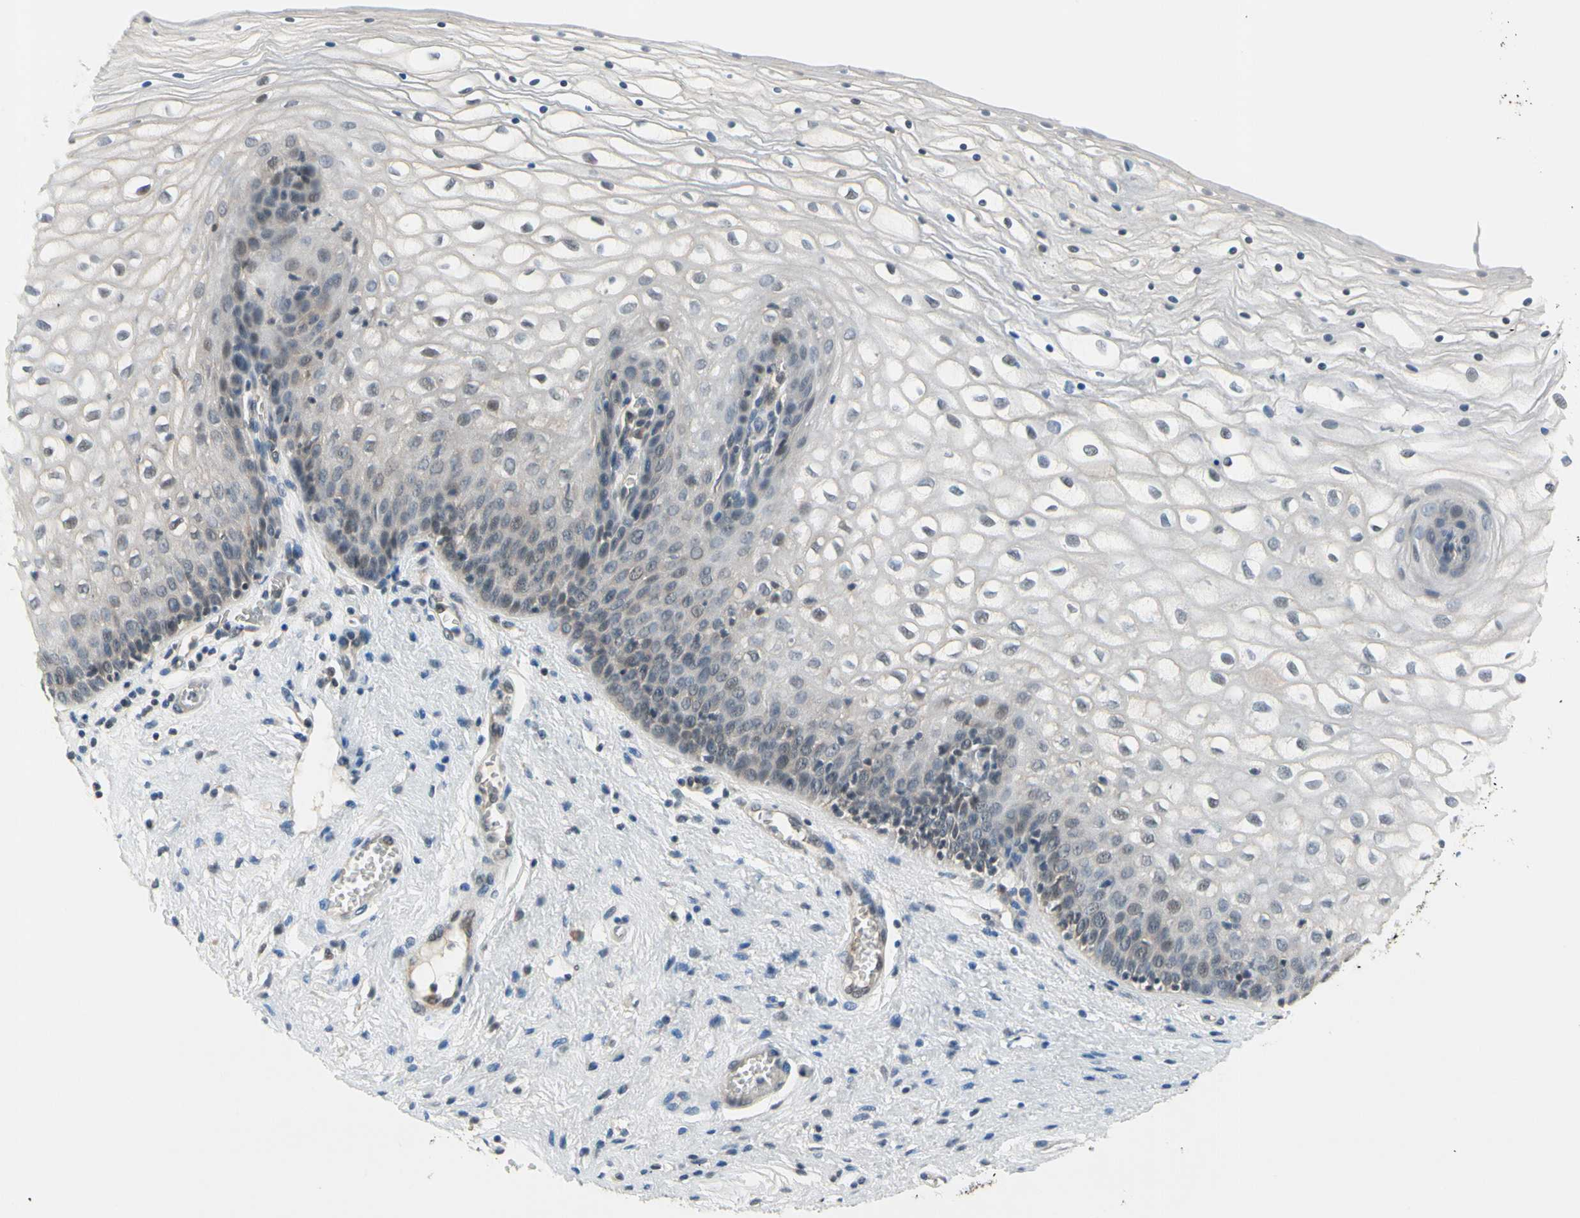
{"staining": {"intensity": "weak", "quantity": "<25%", "location": "cytoplasmic/membranous"}, "tissue": "vagina", "cell_type": "Squamous epithelial cells", "image_type": "normal", "snomed": [{"axis": "morphology", "description": "Normal tissue, NOS"}, {"axis": "topography", "description": "Vagina"}], "caption": "Immunohistochemistry (IHC) of benign vagina demonstrates no positivity in squamous epithelial cells. The staining is performed using DAB (3,3'-diaminobenzidine) brown chromogen with nuclei counter-stained in using hematoxylin.", "gene": "TAF12", "patient": {"sex": "female", "age": 34}}